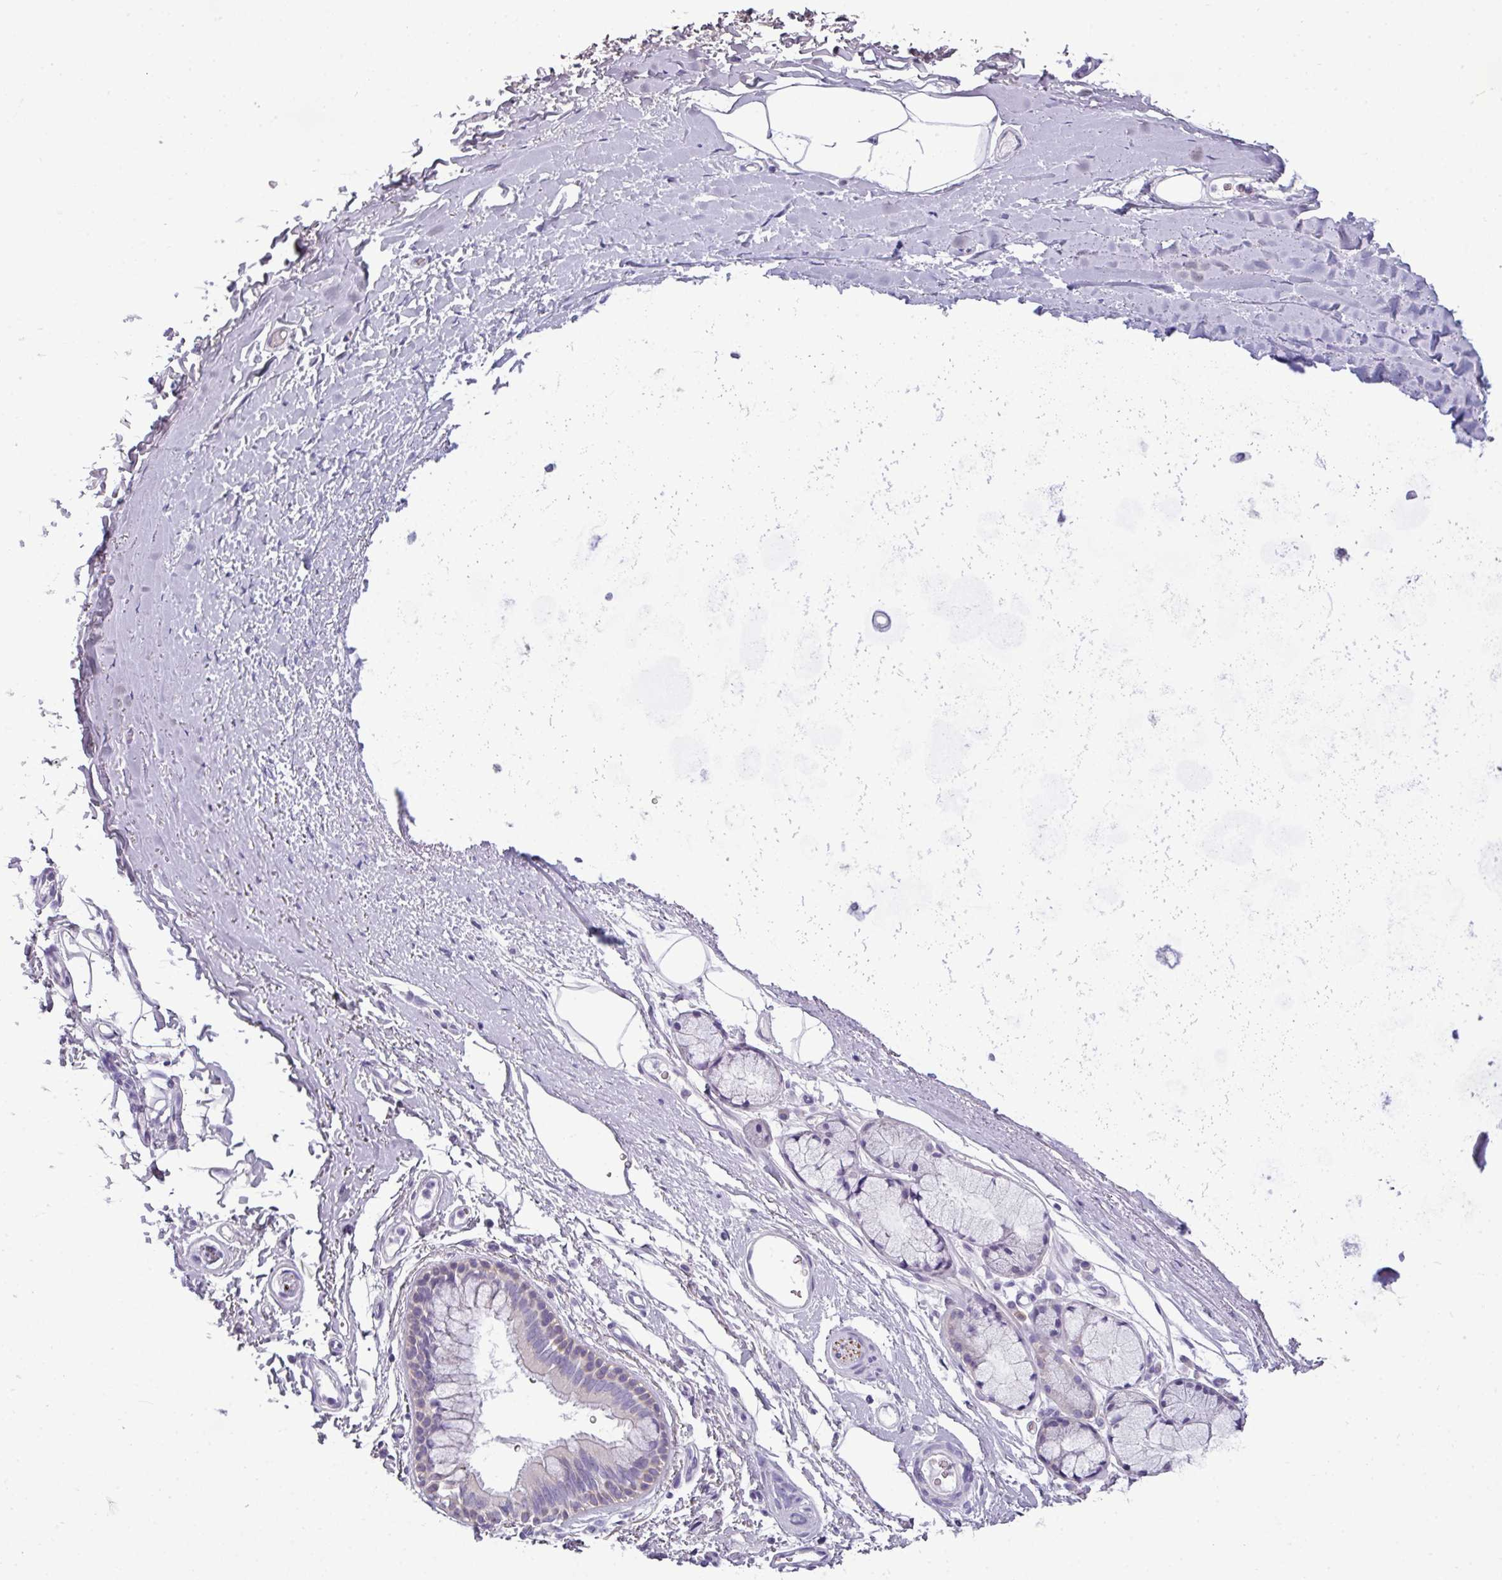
{"staining": {"intensity": "negative", "quantity": "none", "location": "none"}, "tissue": "adipose tissue", "cell_type": "Adipocytes", "image_type": "normal", "snomed": [{"axis": "morphology", "description": "Normal tissue, NOS"}, {"axis": "topography", "description": "Cartilage tissue"}, {"axis": "topography", "description": "Bronchus"}], "caption": "Adipocytes show no significant expression in benign adipose tissue.", "gene": "DNAAF9", "patient": {"sex": "female", "age": 72}}